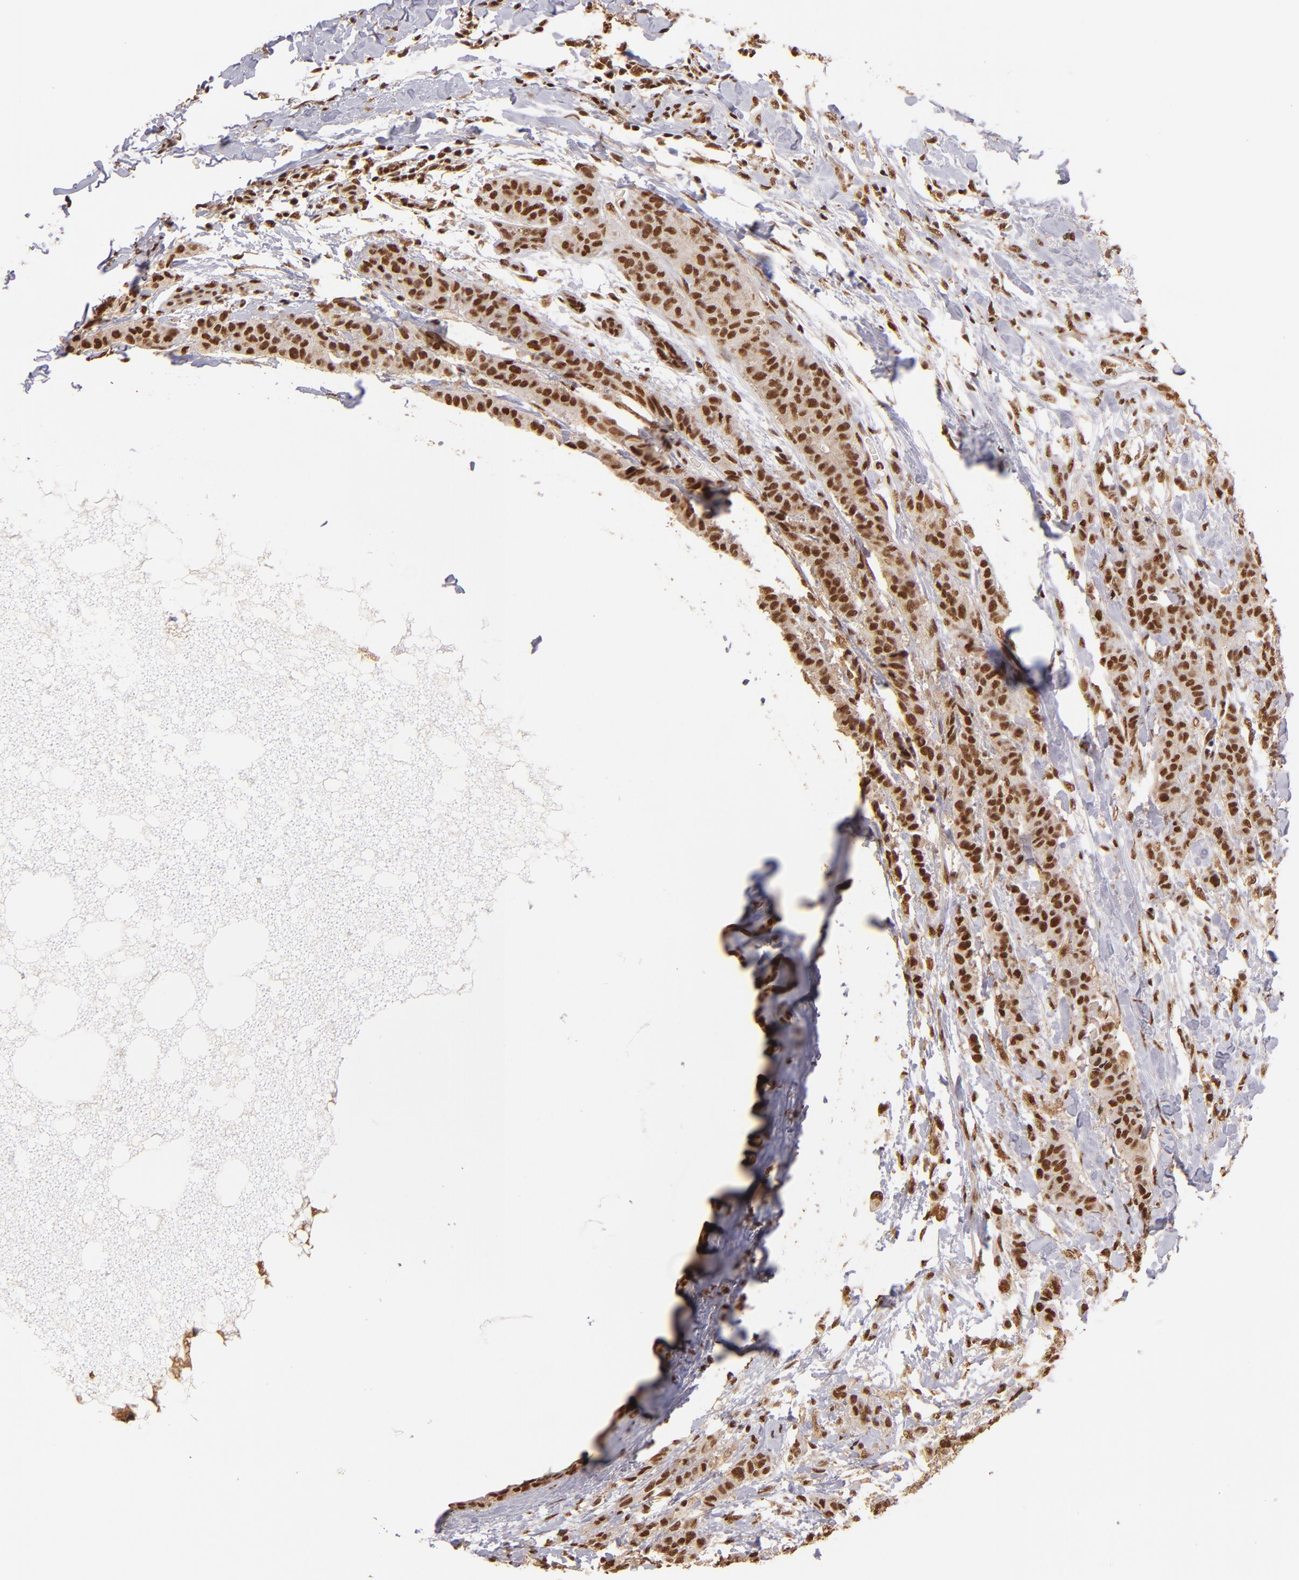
{"staining": {"intensity": "moderate", "quantity": ">75%", "location": "cytoplasmic/membranous,nuclear"}, "tissue": "breast cancer", "cell_type": "Tumor cells", "image_type": "cancer", "snomed": [{"axis": "morphology", "description": "Duct carcinoma"}, {"axis": "topography", "description": "Breast"}], "caption": "IHC of human breast cancer (intraductal carcinoma) reveals medium levels of moderate cytoplasmic/membranous and nuclear staining in about >75% of tumor cells.", "gene": "SP1", "patient": {"sex": "female", "age": 40}}